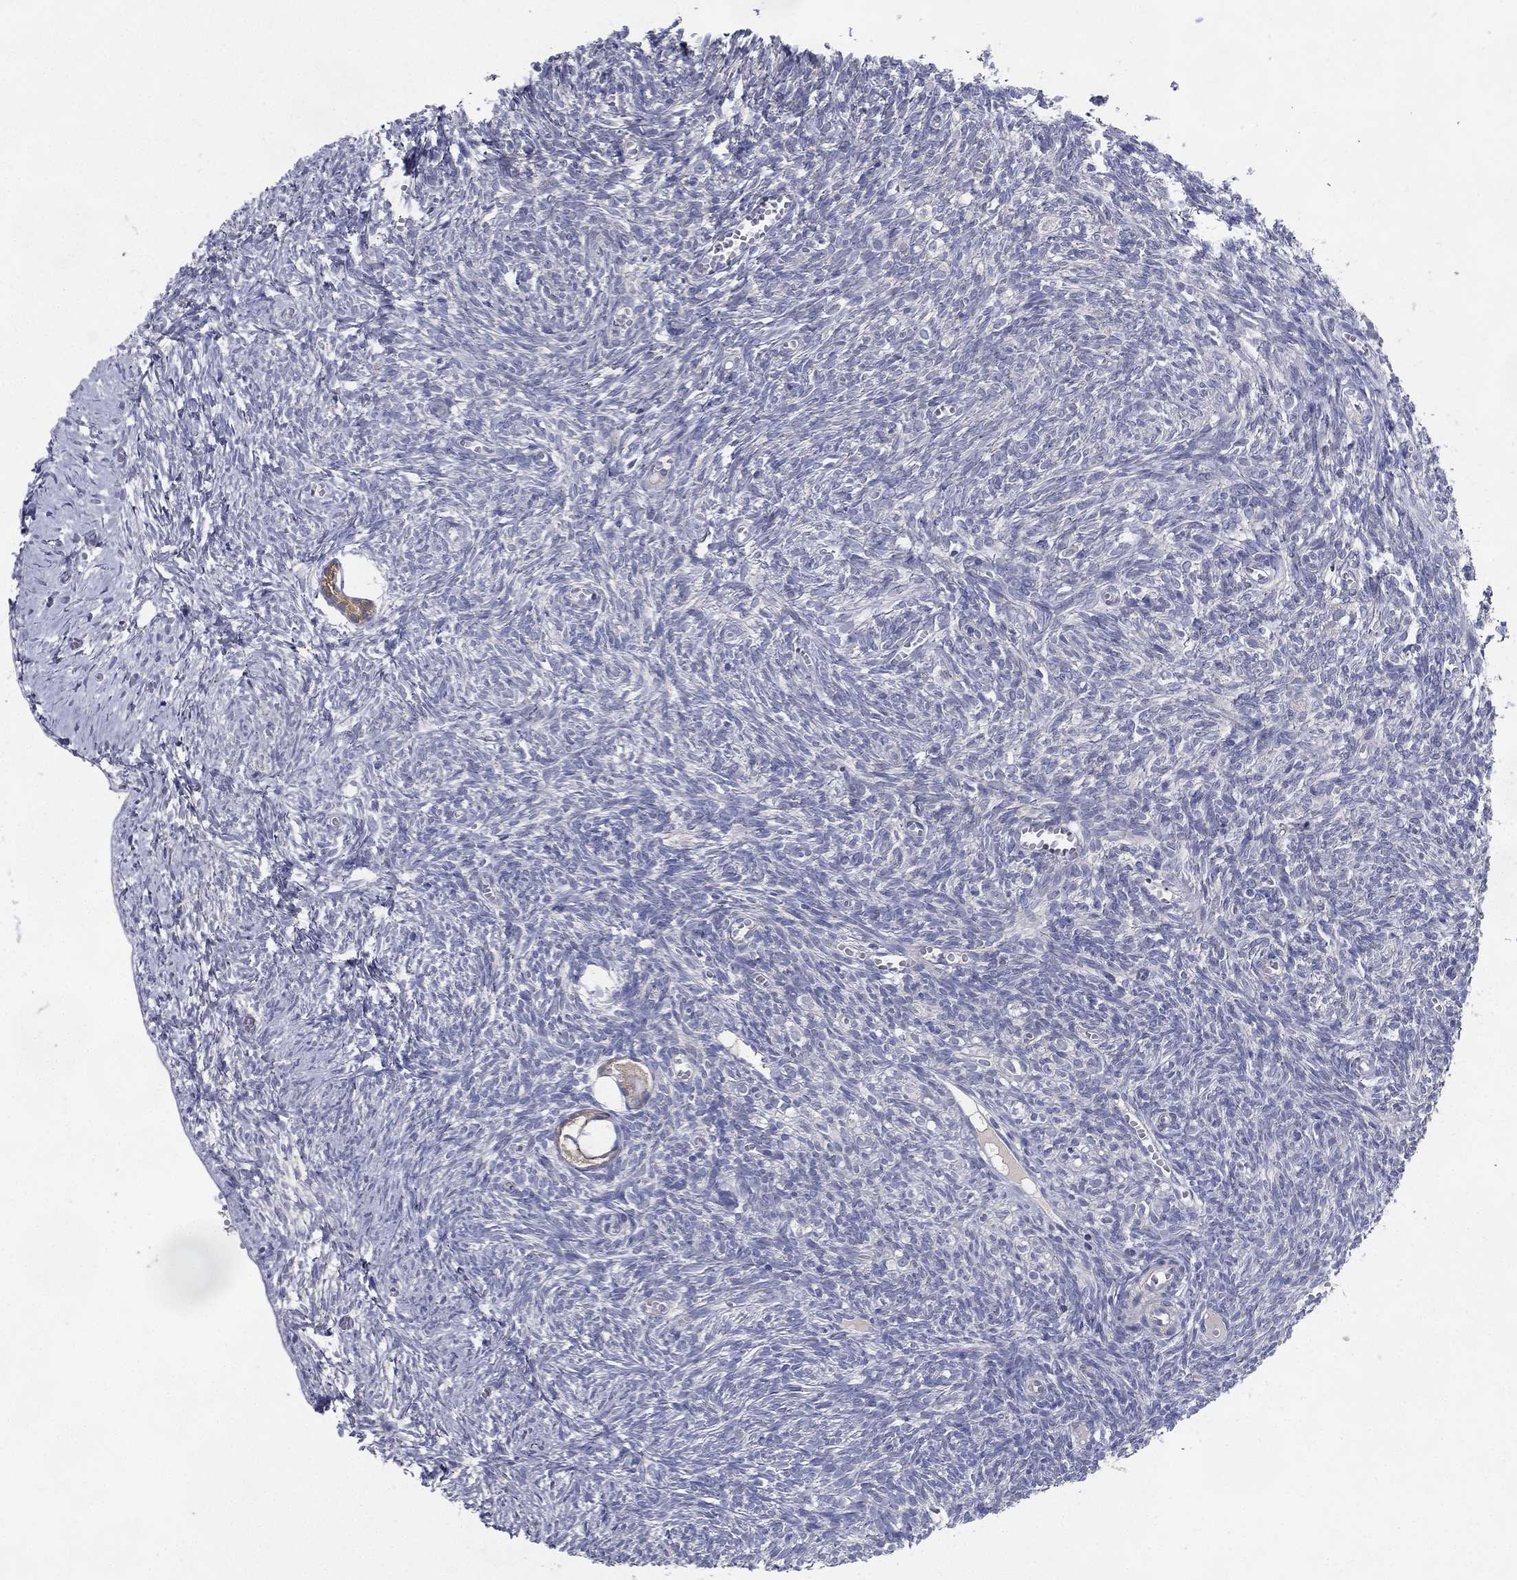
{"staining": {"intensity": "weak", "quantity": "<25%", "location": "cytoplasmic/membranous"}, "tissue": "ovary", "cell_type": "Follicle cells", "image_type": "normal", "snomed": [{"axis": "morphology", "description": "Normal tissue, NOS"}, {"axis": "topography", "description": "Ovary"}], "caption": "Follicle cells are negative for brown protein staining in unremarkable ovary. (DAB IHC with hematoxylin counter stain).", "gene": "RGS13", "patient": {"sex": "female", "age": 43}}